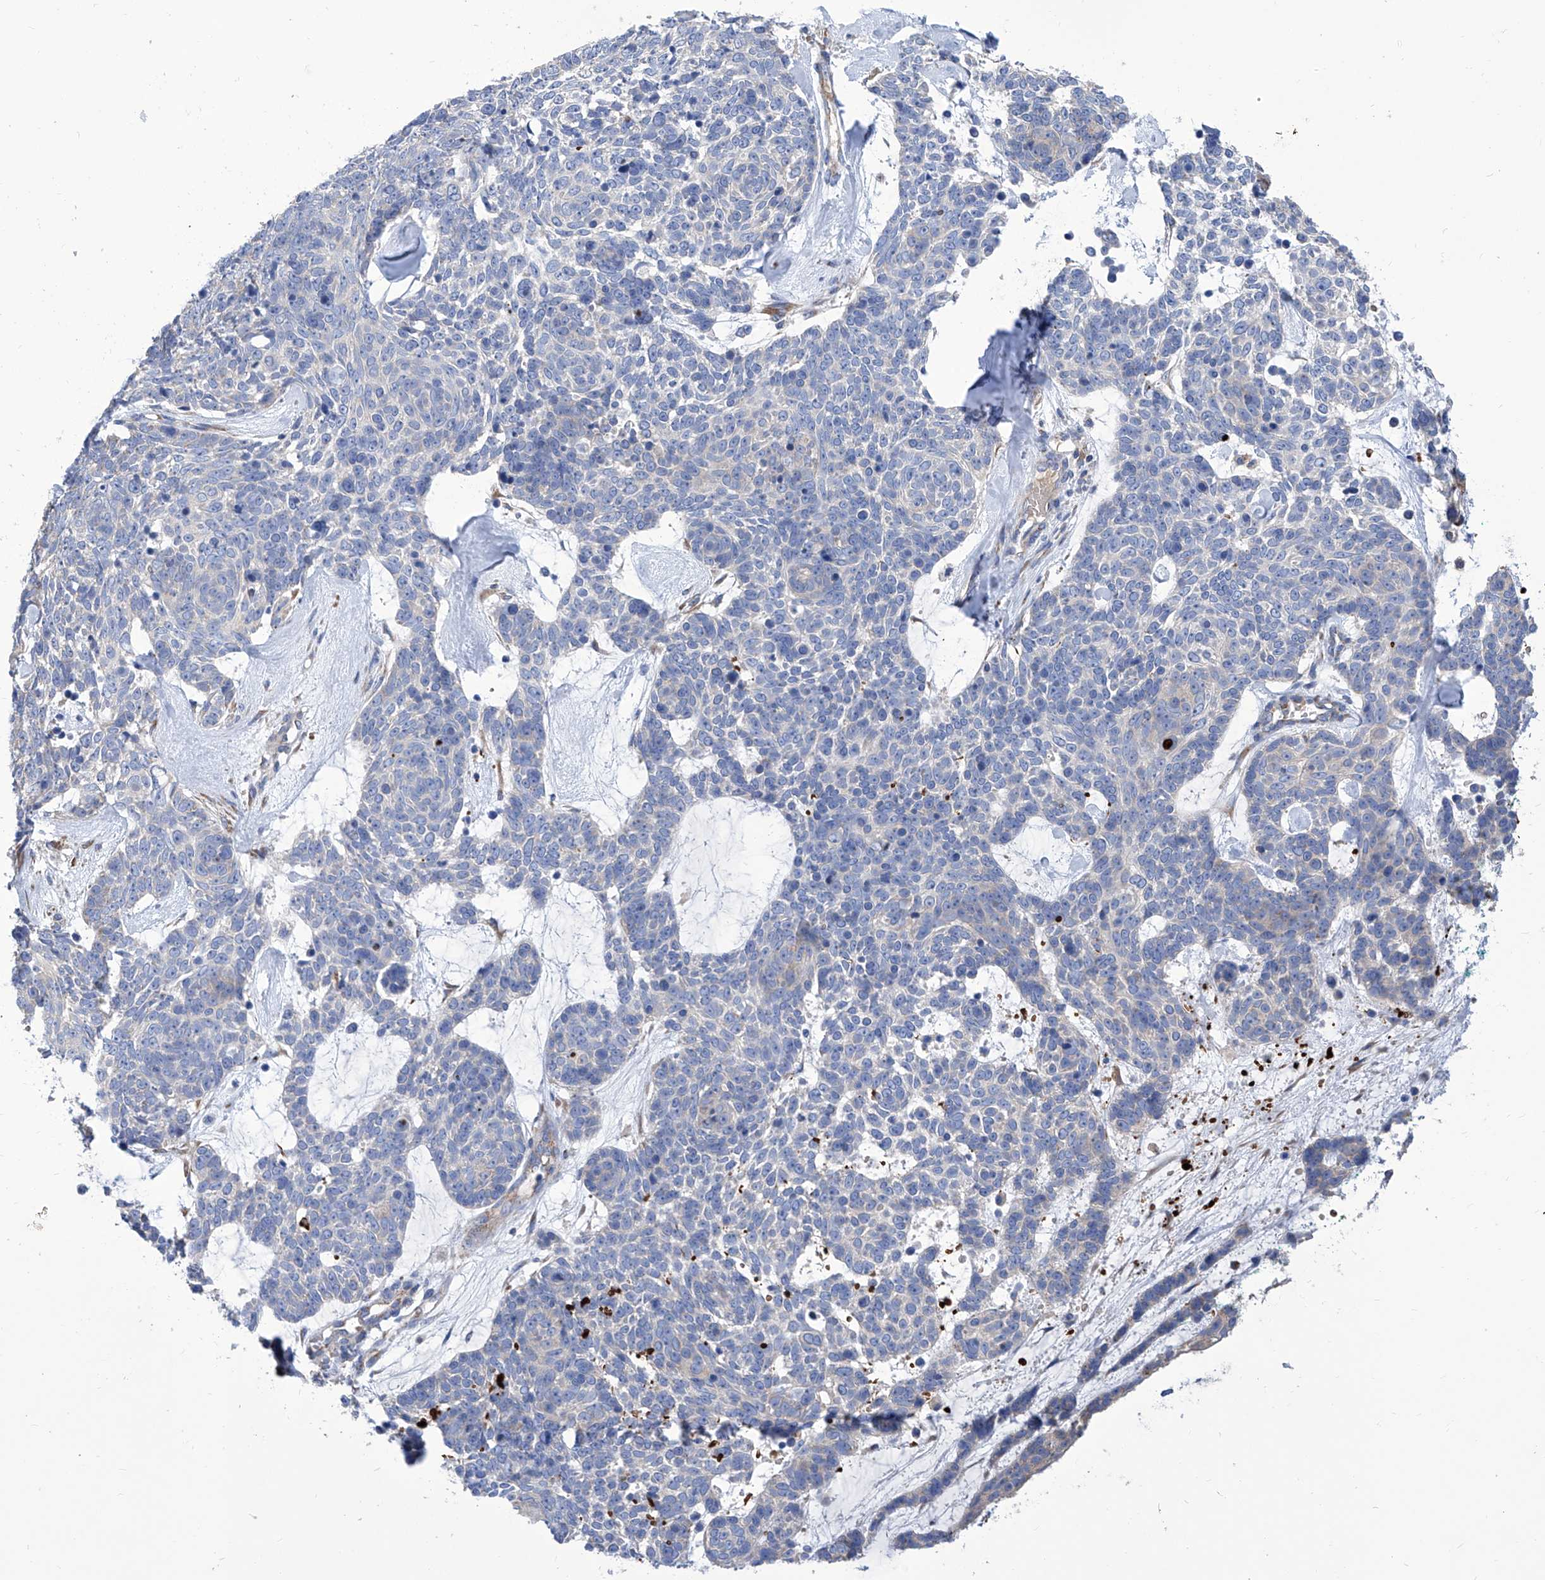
{"staining": {"intensity": "negative", "quantity": "none", "location": "none"}, "tissue": "skin cancer", "cell_type": "Tumor cells", "image_type": "cancer", "snomed": [{"axis": "morphology", "description": "Basal cell carcinoma"}, {"axis": "topography", "description": "Skin"}], "caption": "Immunohistochemistry (IHC) micrograph of human skin basal cell carcinoma stained for a protein (brown), which exhibits no positivity in tumor cells.", "gene": "TJAP1", "patient": {"sex": "female", "age": 81}}